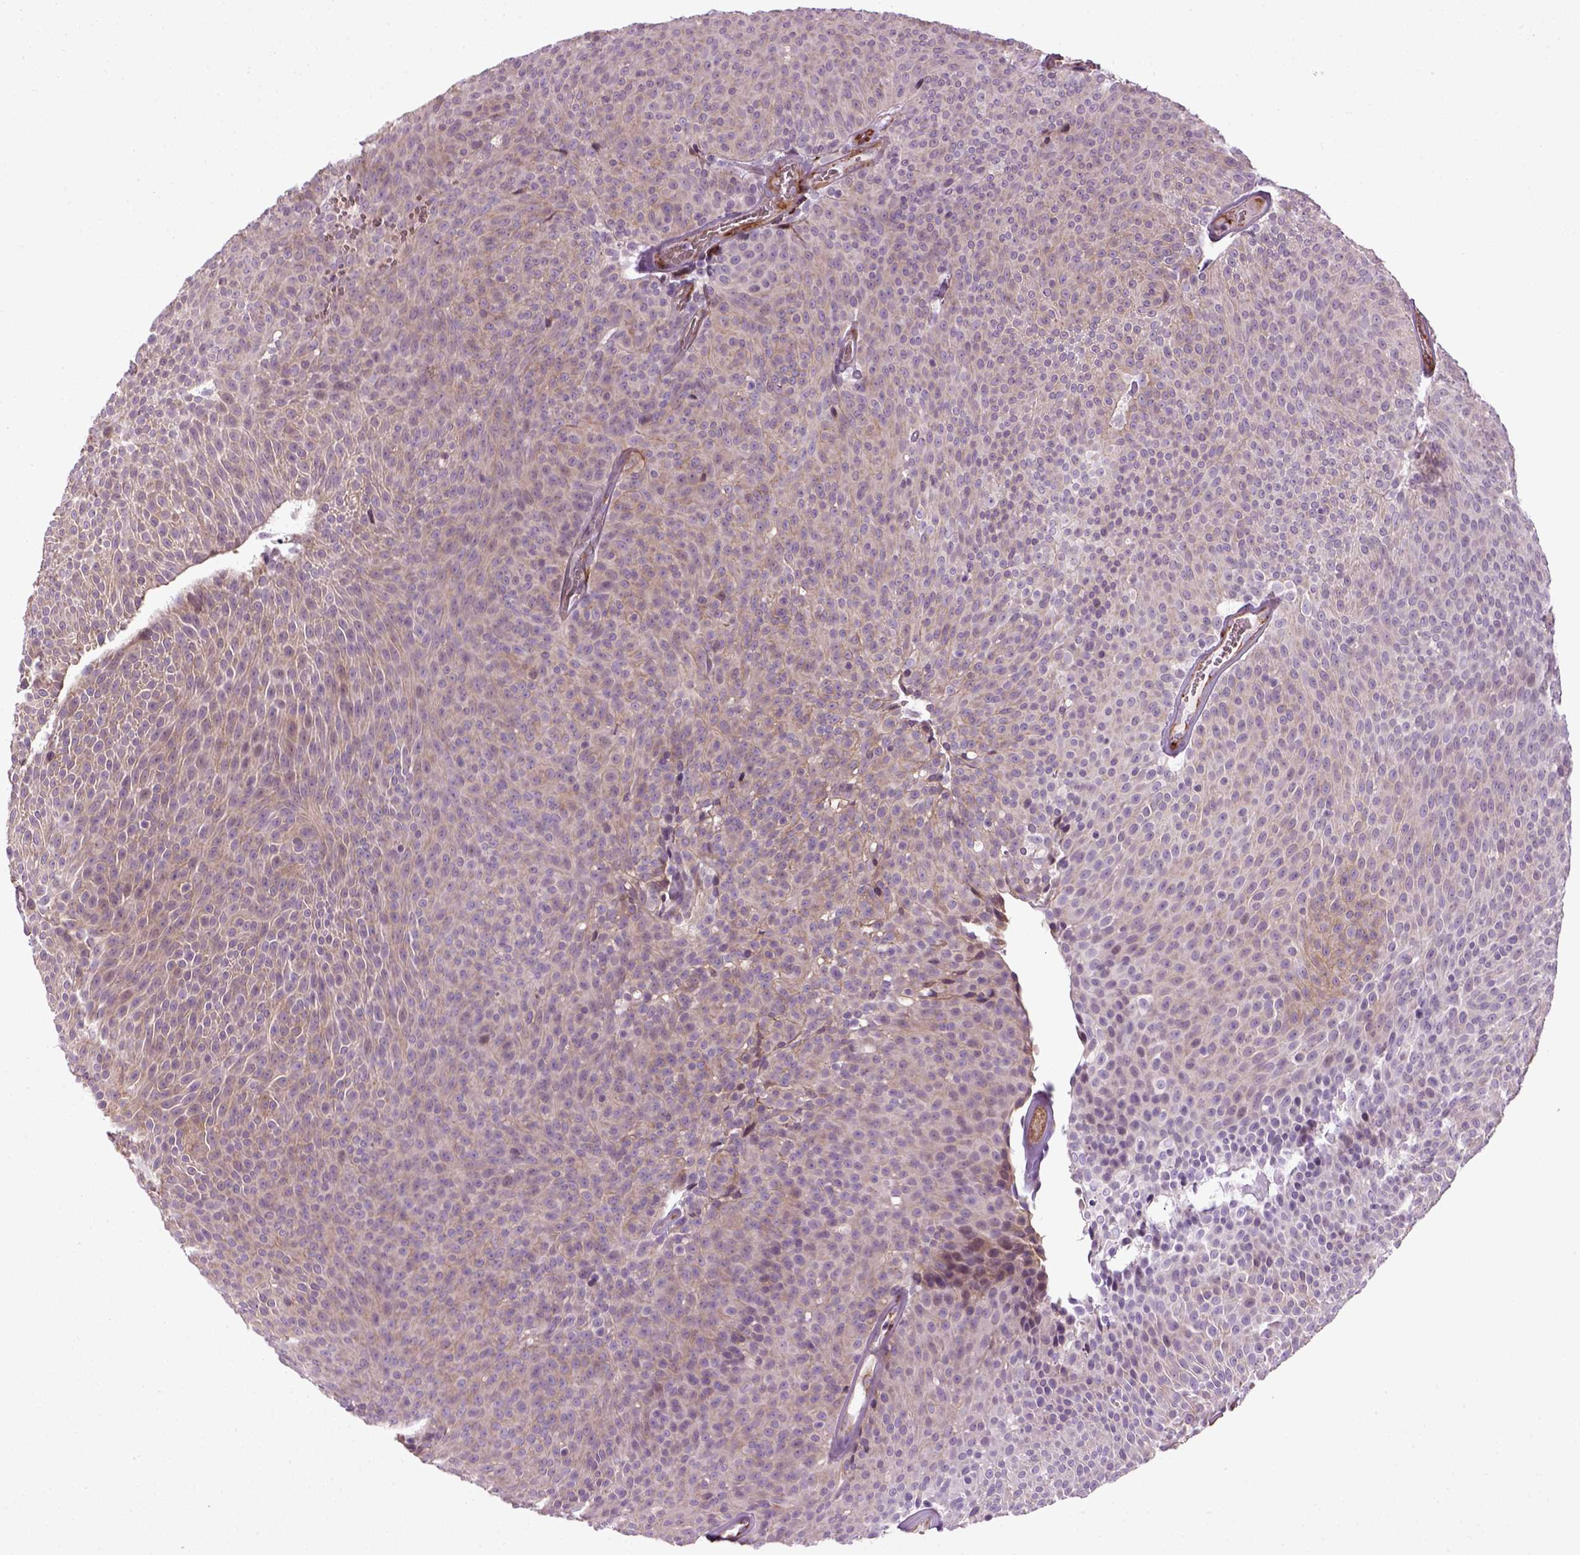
{"staining": {"intensity": "weak", "quantity": "25%-75%", "location": "cytoplasmic/membranous"}, "tissue": "urothelial cancer", "cell_type": "Tumor cells", "image_type": "cancer", "snomed": [{"axis": "morphology", "description": "Urothelial carcinoma, Low grade"}, {"axis": "topography", "description": "Urinary bladder"}], "caption": "Weak cytoplasmic/membranous expression for a protein is present in approximately 25%-75% of tumor cells of low-grade urothelial carcinoma using immunohistochemistry.", "gene": "XK", "patient": {"sex": "male", "age": 77}}